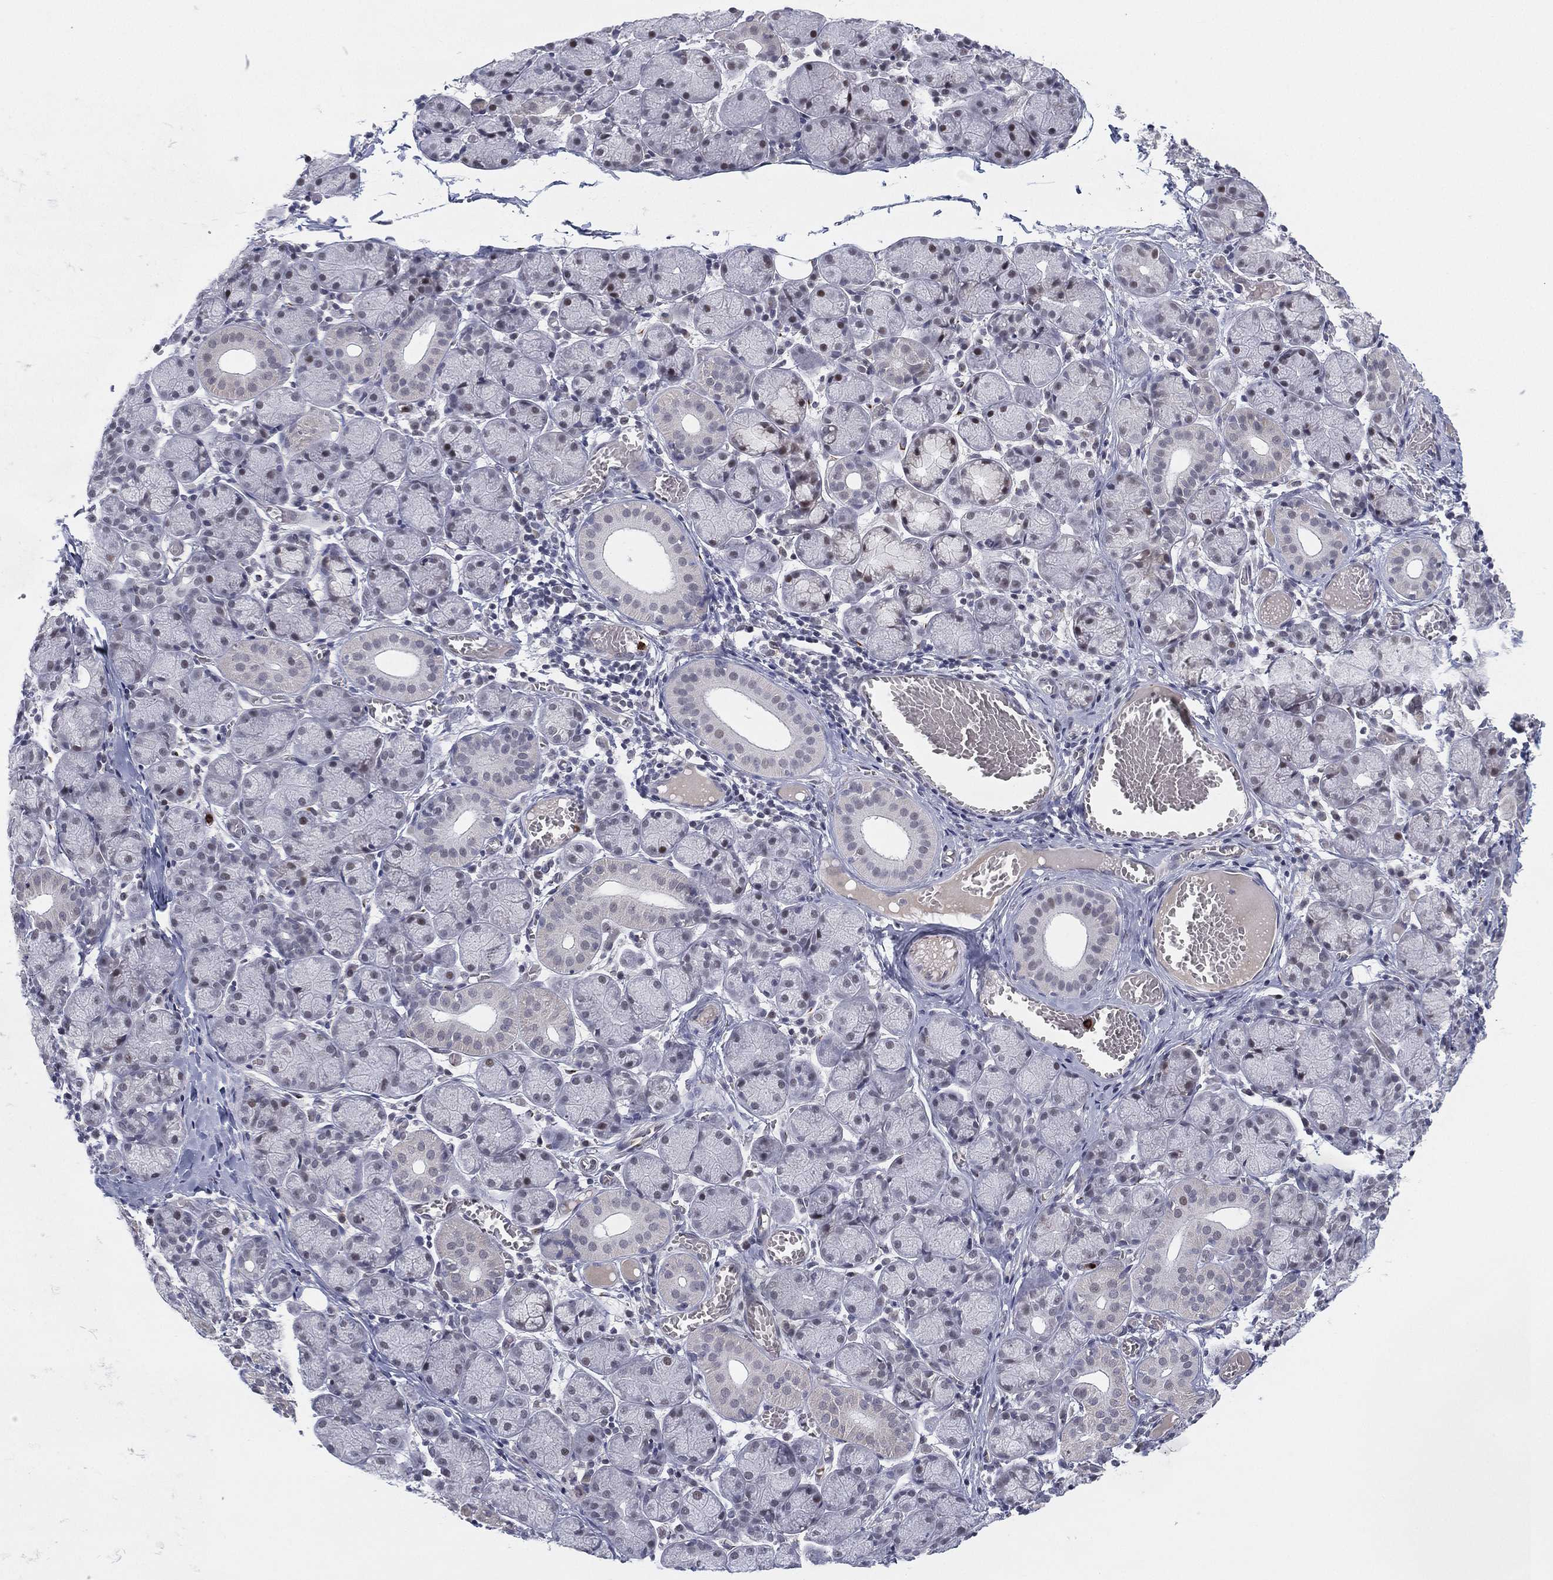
{"staining": {"intensity": "negative", "quantity": "none", "location": "none"}, "tissue": "salivary gland", "cell_type": "Glandular cells", "image_type": "normal", "snomed": [{"axis": "morphology", "description": "Normal tissue, NOS"}, {"axis": "topography", "description": "Salivary gland"}, {"axis": "topography", "description": "Peripheral nerve tissue"}], "caption": "Glandular cells show no significant protein staining in normal salivary gland.", "gene": "CD177", "patient": {"sex": "female", "age": 24}}